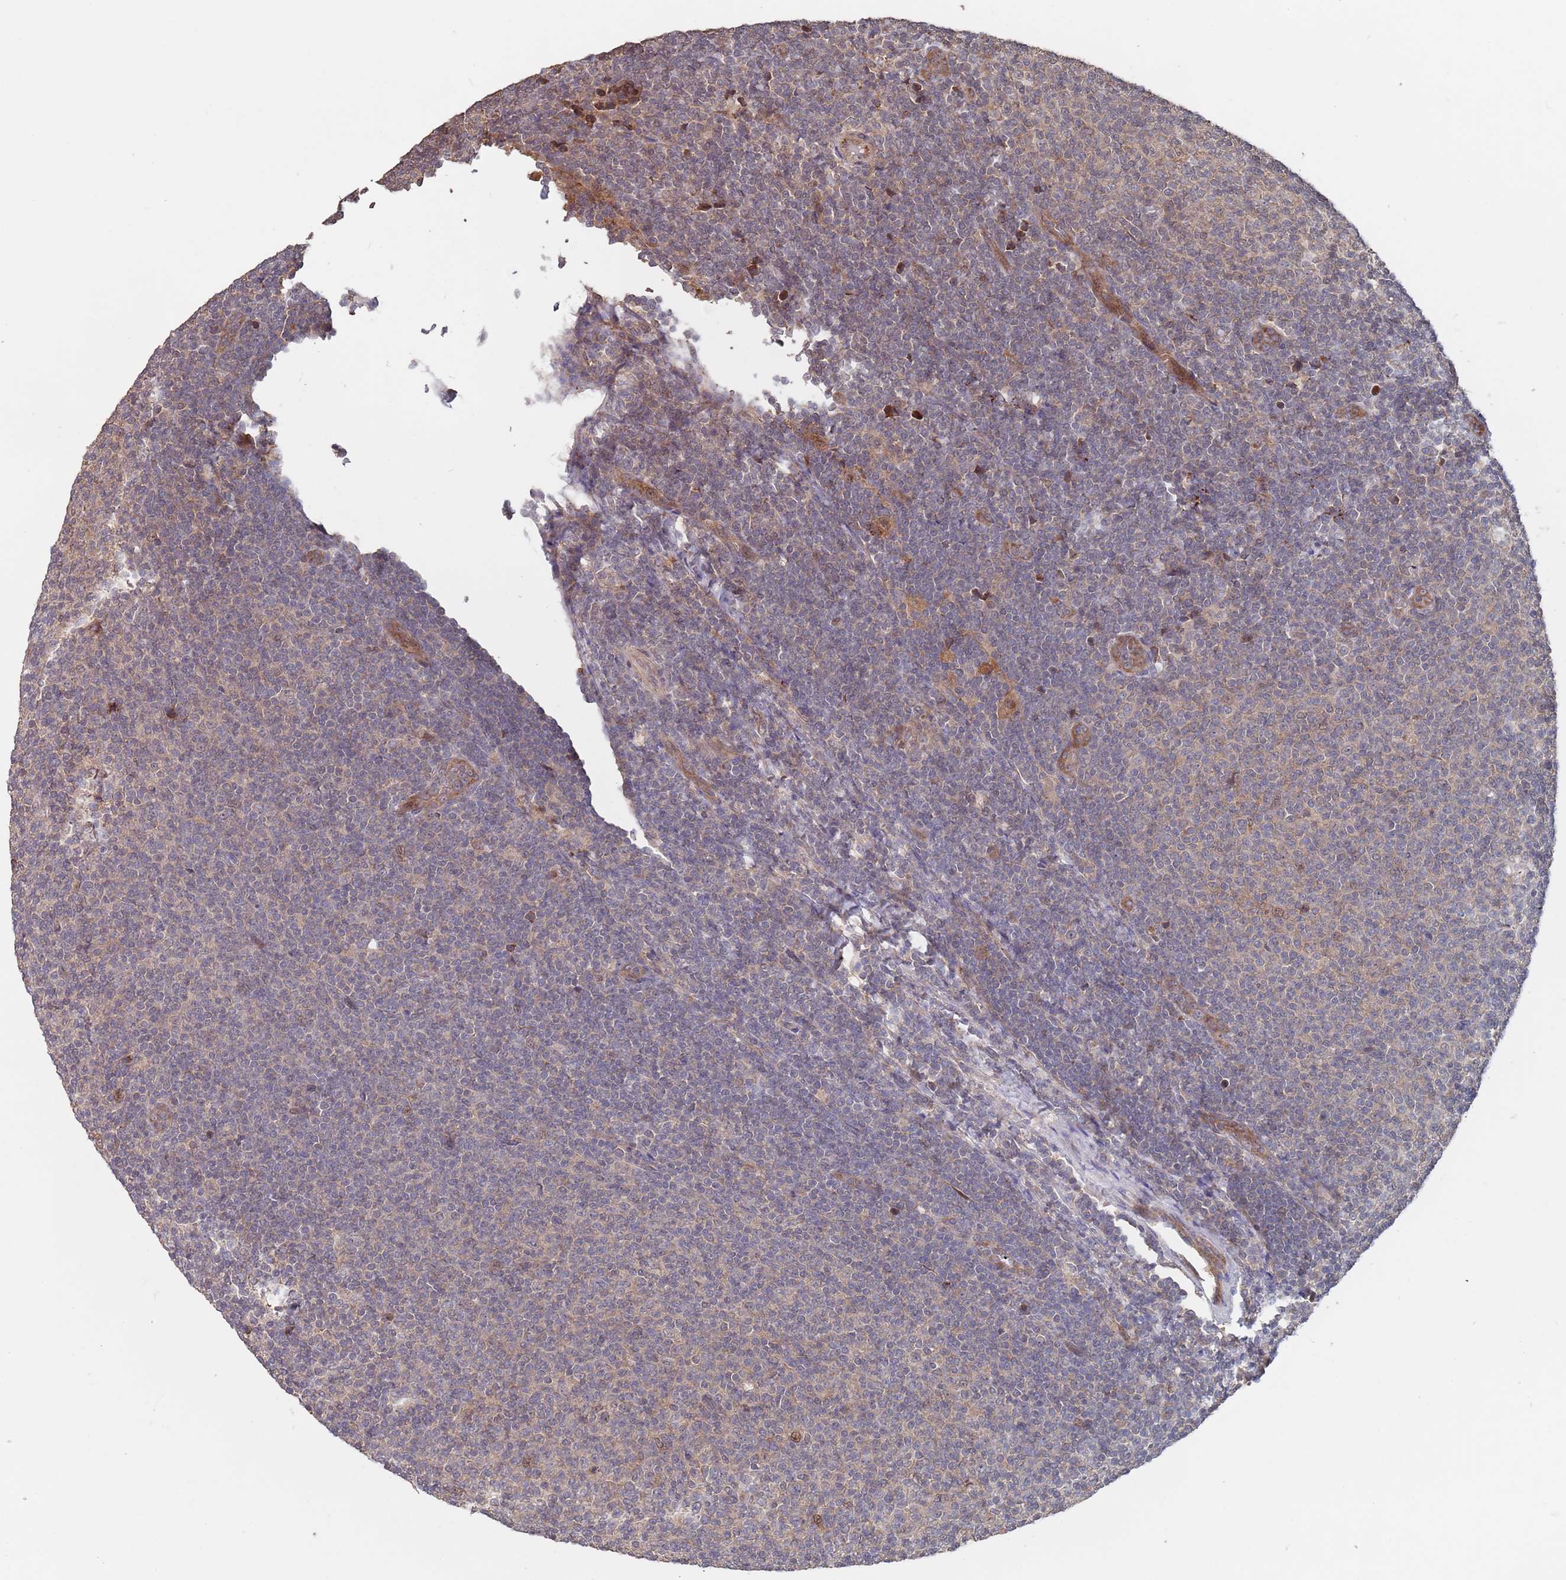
{"staining": {"intensity": "weak", "quantity": "25%-75%", "location": "cytoplasmic/membranous"}, "tissue": "lymphoma", "cell_type": "Tumor cells", "image_type": "cancer", "snomed": [{"axis": "morphology", "description": "Malignant lymphoma, non-Hodgkin's type, Low grade"}, {"axis": "topography", "description": "Lymph node"}], "caption": "Lymphoma stained for a protein demonstrates weak cytoplasmic/membranous positivity in tumor cells.", "gene": "UNC45A", "patient": {"sex": "male", "age": 66}}